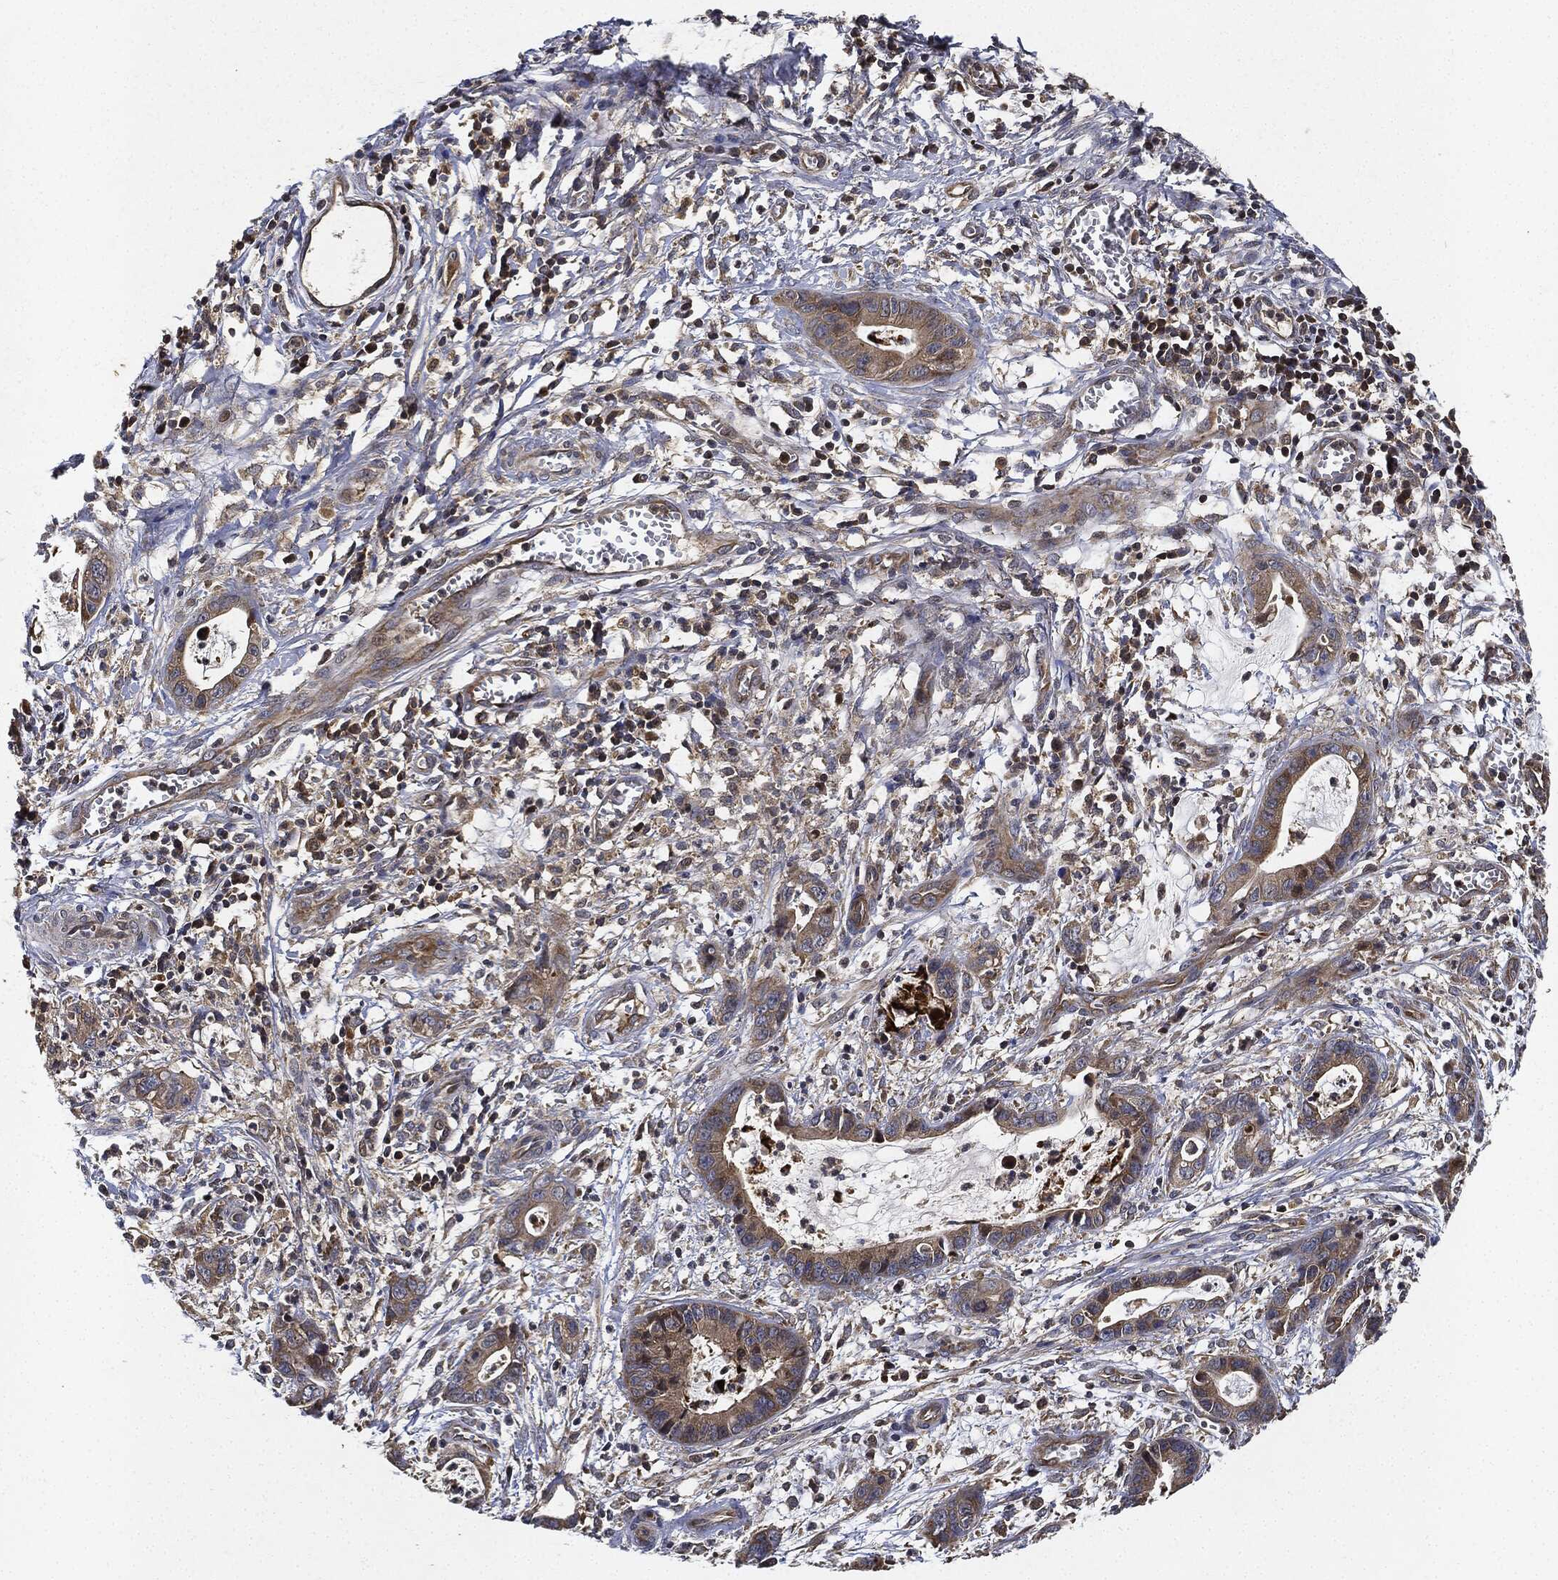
{"staining": {"intensity": "moderate", "quantity": ">75%", "location": "cytoplasmic/membranous"}, "tissue": "cervical cancer", "cell_type": "Tumor cells", "image_type": "cancer", "snomed": [{"axis": "morphology", "description": "Adenocarcinoma, NOS"}, {"axis": "topography", "description": "Cervix"}], "caption": "An image showing moderate cytoplasmic/membranous staining in approximately >75% of tumor cells in adenocarcinoma (cervical), as visualized by brown immunohistochemical staining.", "gene": "MLST8", "patient": {"sex": "female", "age": 44}}